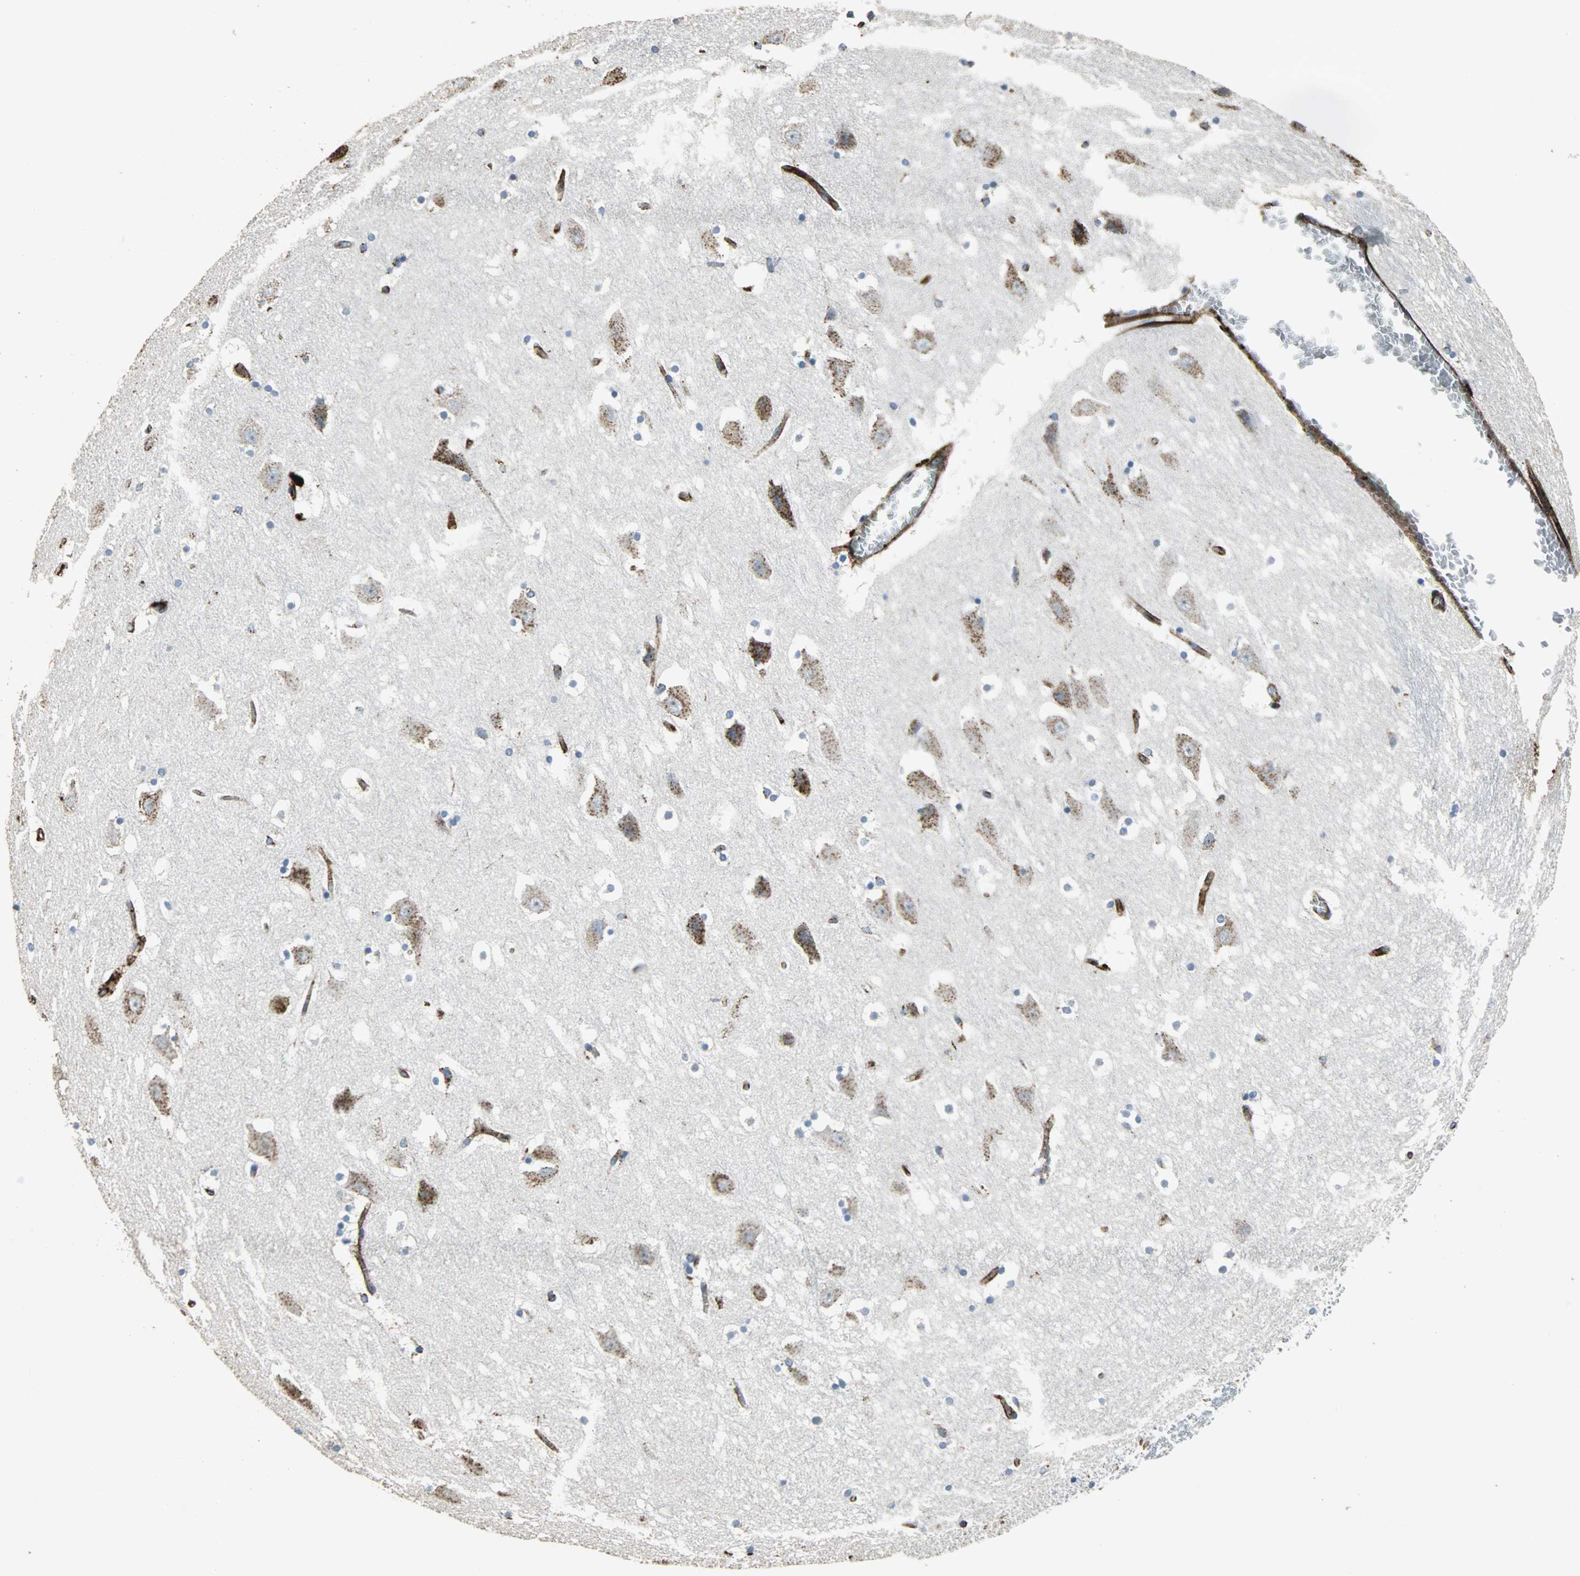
{"staining": {"intensity": "negative", "quantity": "none", "location": "none"}, "tissue": "hippocampus", "cell_type": "Glial cells", "image_type": "normal", "snomed": [{"axis": "morphology", "description": "Normal tissue, NOS"}, {"axis": "topography", "description": "Hippocampus"}], "caption": "Hippocampus stained for a protein using IHC exhibits no expression glial cells.", "gene": "F11R", "patient": {"sex": "male", "age": 45}}